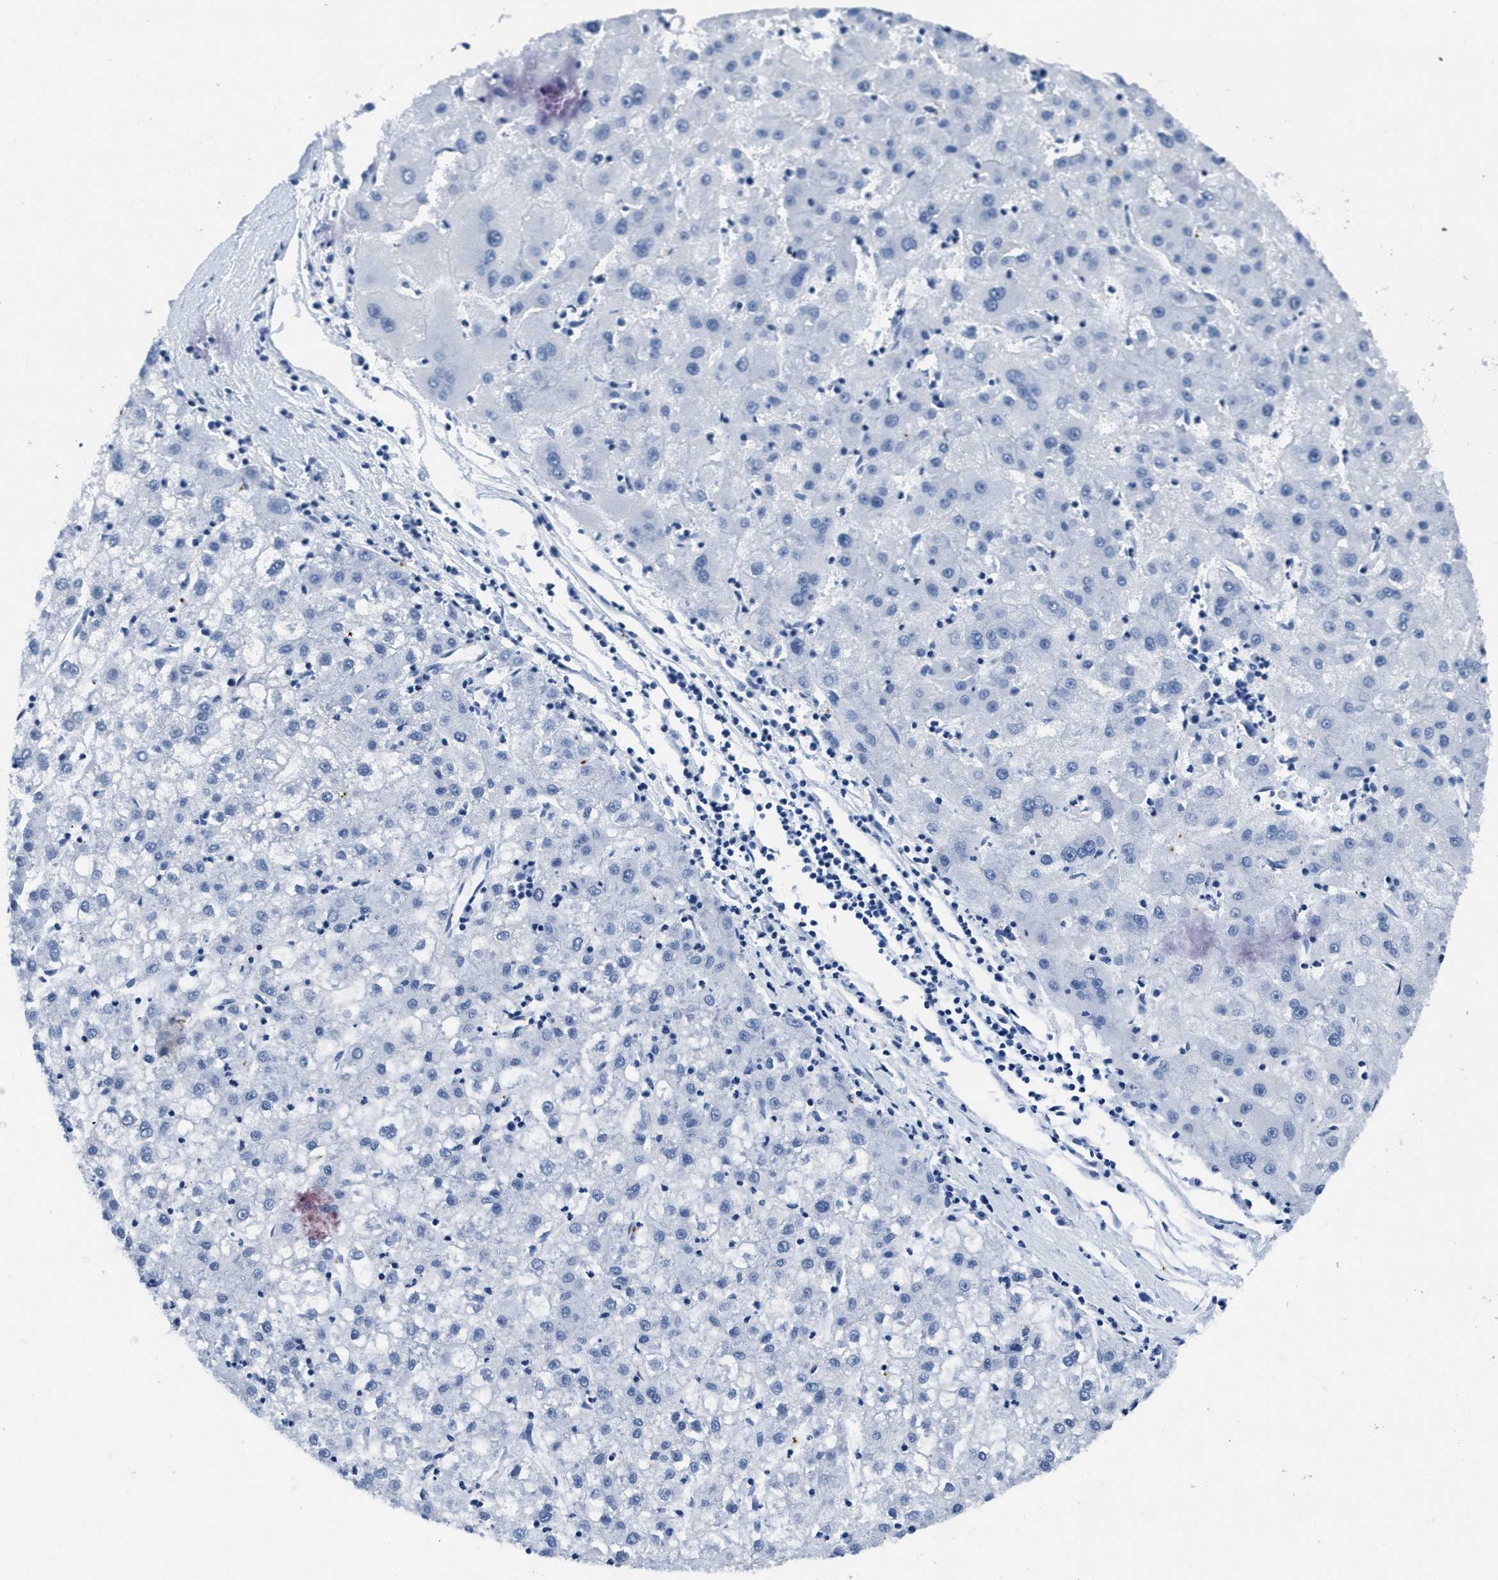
{"staining": {"intensity": "negative", "quantity": "none", "location": "none"}, "tissue": "liver cancer", "cell_type": "Tumor cells", "image_type": "cancer", "snomed": [{"axis": "morphology", "description": "Carcinoma, Hepatocellular, NOS"}, {"axis": "topography", "description": "Liver"}], "caption": "IHC of hepatocellular carcinoma (liver) displays no staining in tumor cells.", "gene": "ITGA2B", "patient": {"sex": "male", "age": 72}}